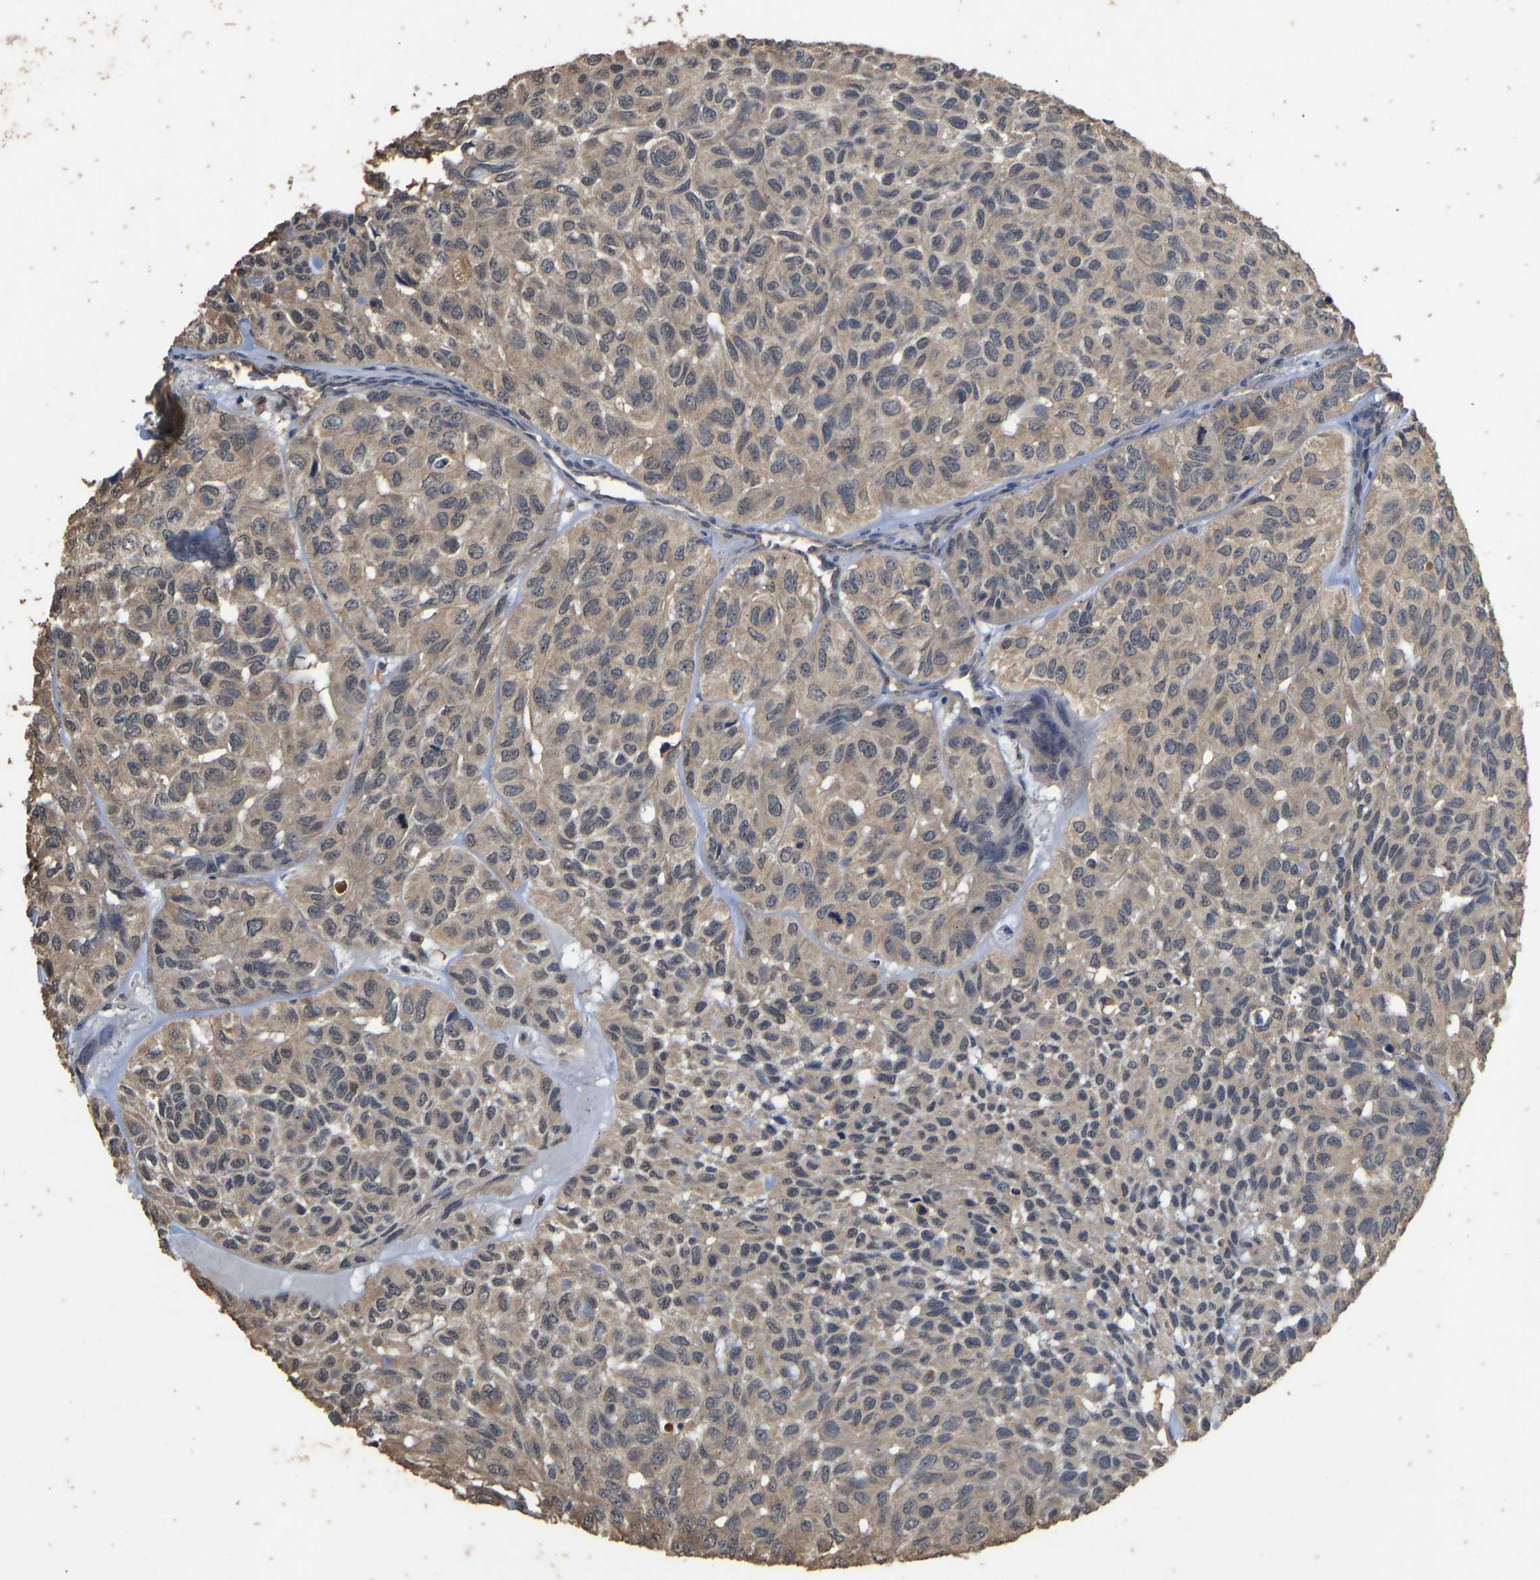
{"staining": {"intensity": "moderate", "quantity": ">75%", "location": "cytoplasmic/membranous"}, "tissue": "head and neck cancer", "cell_type": "Tumor cells", "image_type": "cancer", "snomed": [{"axis": "morphology", "description": "Adenocarcinoma, NOS"}, {"axis": "topography", "description": "Salivary gland, NOS"}, {"axis": "topography", "description": "Head-Neck"}], "caption": "Protein staining shows moderate cytoplasmic/membranous expression in about >75% of tumor cells in head and neck cancer (adenocarcinoma).", "gene": "CIDEC", "patient": {"sex": "female", "age": 76}}